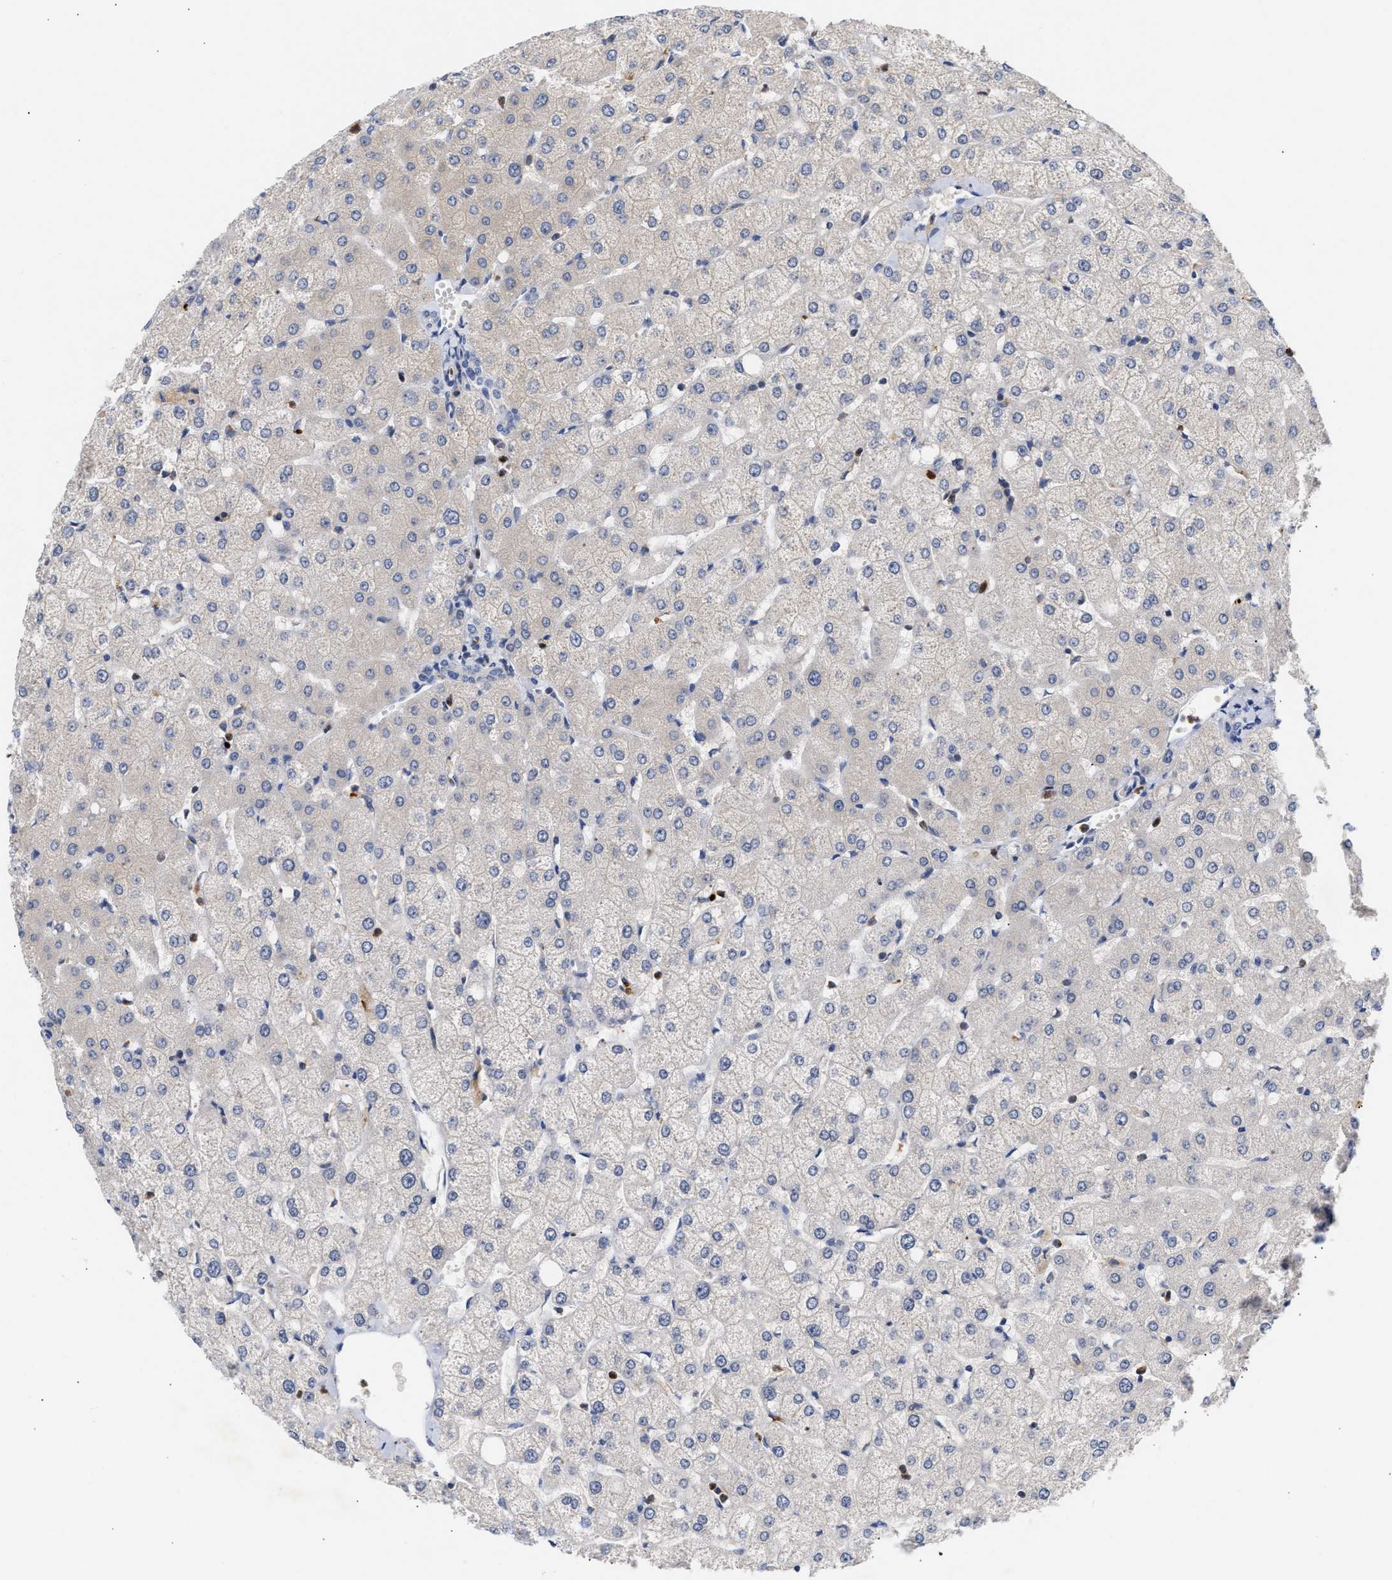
{"staining": {"intensity": "negative", "quantity": "none", "location": "none"}, "tissue": "liver", "cell_type": "Cholangiocytes", "image_type": "normal", "snomed": [{"axis": "morphology", "description": "Normal tissue, NOS"}, {"axis": "topography", "description": "Liver"}], "caption": "Immunohistochemistry photomicrograph of benign liver: human liver stained with DAB reveals no significant protein expression in cholangiocytes. (Stains: DAB immunohistochemistry with hematoxylin counter stain, Microscopy: brightfield microscopy at high magnification).", "gene": "TRIM50", "patient": {"sex": "female", "age": 54}}